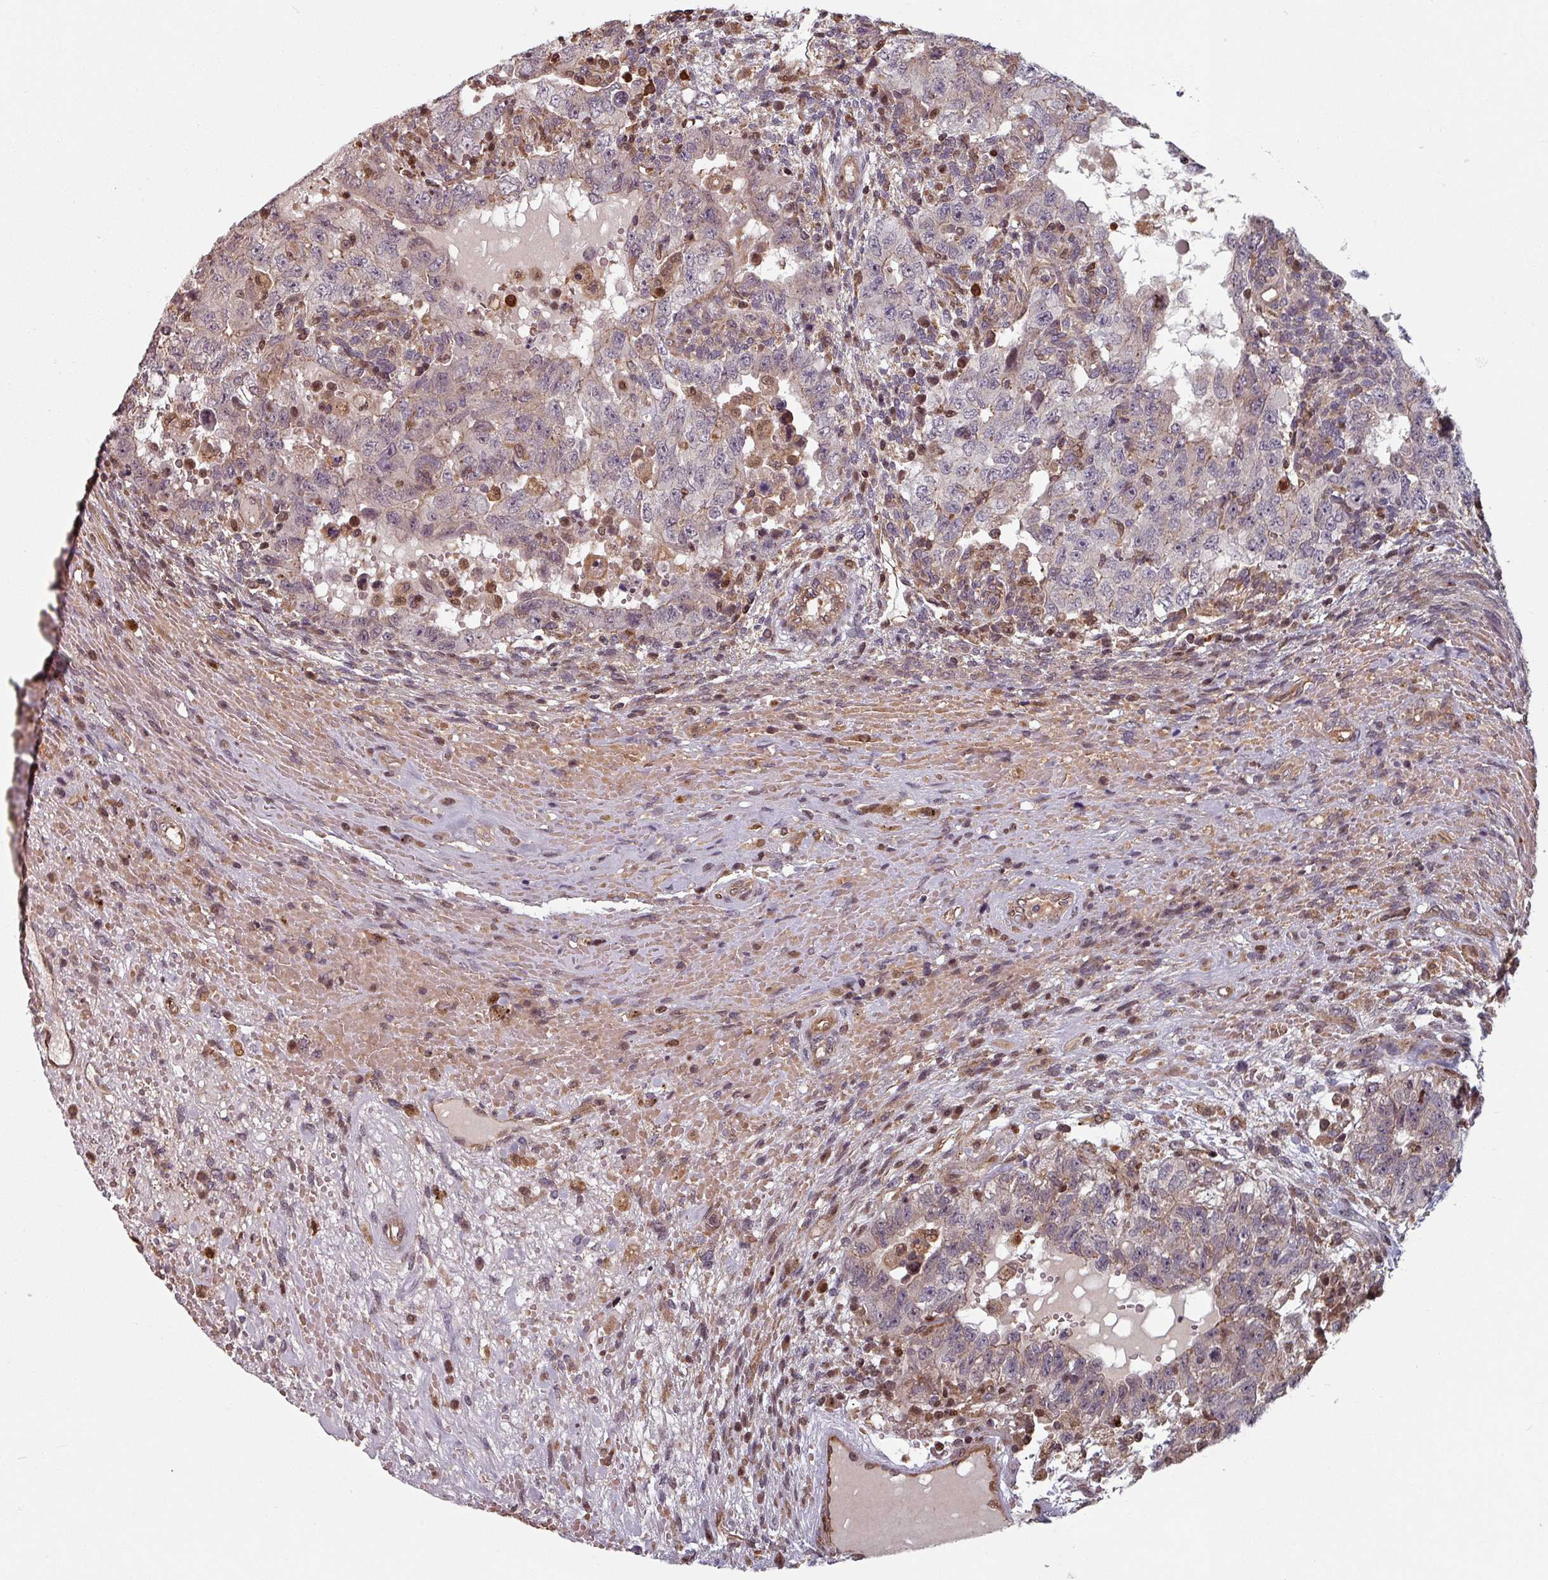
{"staining": {"intensity": "negative", "quantity": "none", "location": "none"}, "tissue": "testis cancer", "cell_type": "Tumor cells", "image_type": "cancer", "snomed": [{"axis": "morphology", "description": "Carcinoma, Embryonal, NOS"}, {"axis": "topography", "description": "Testis"}], "caption": "The photomicrograph exhibits no significant staining in tumor cells of testis cancer.", "gene": "EID1", "patient": {"sex": "male", "age": 26}}